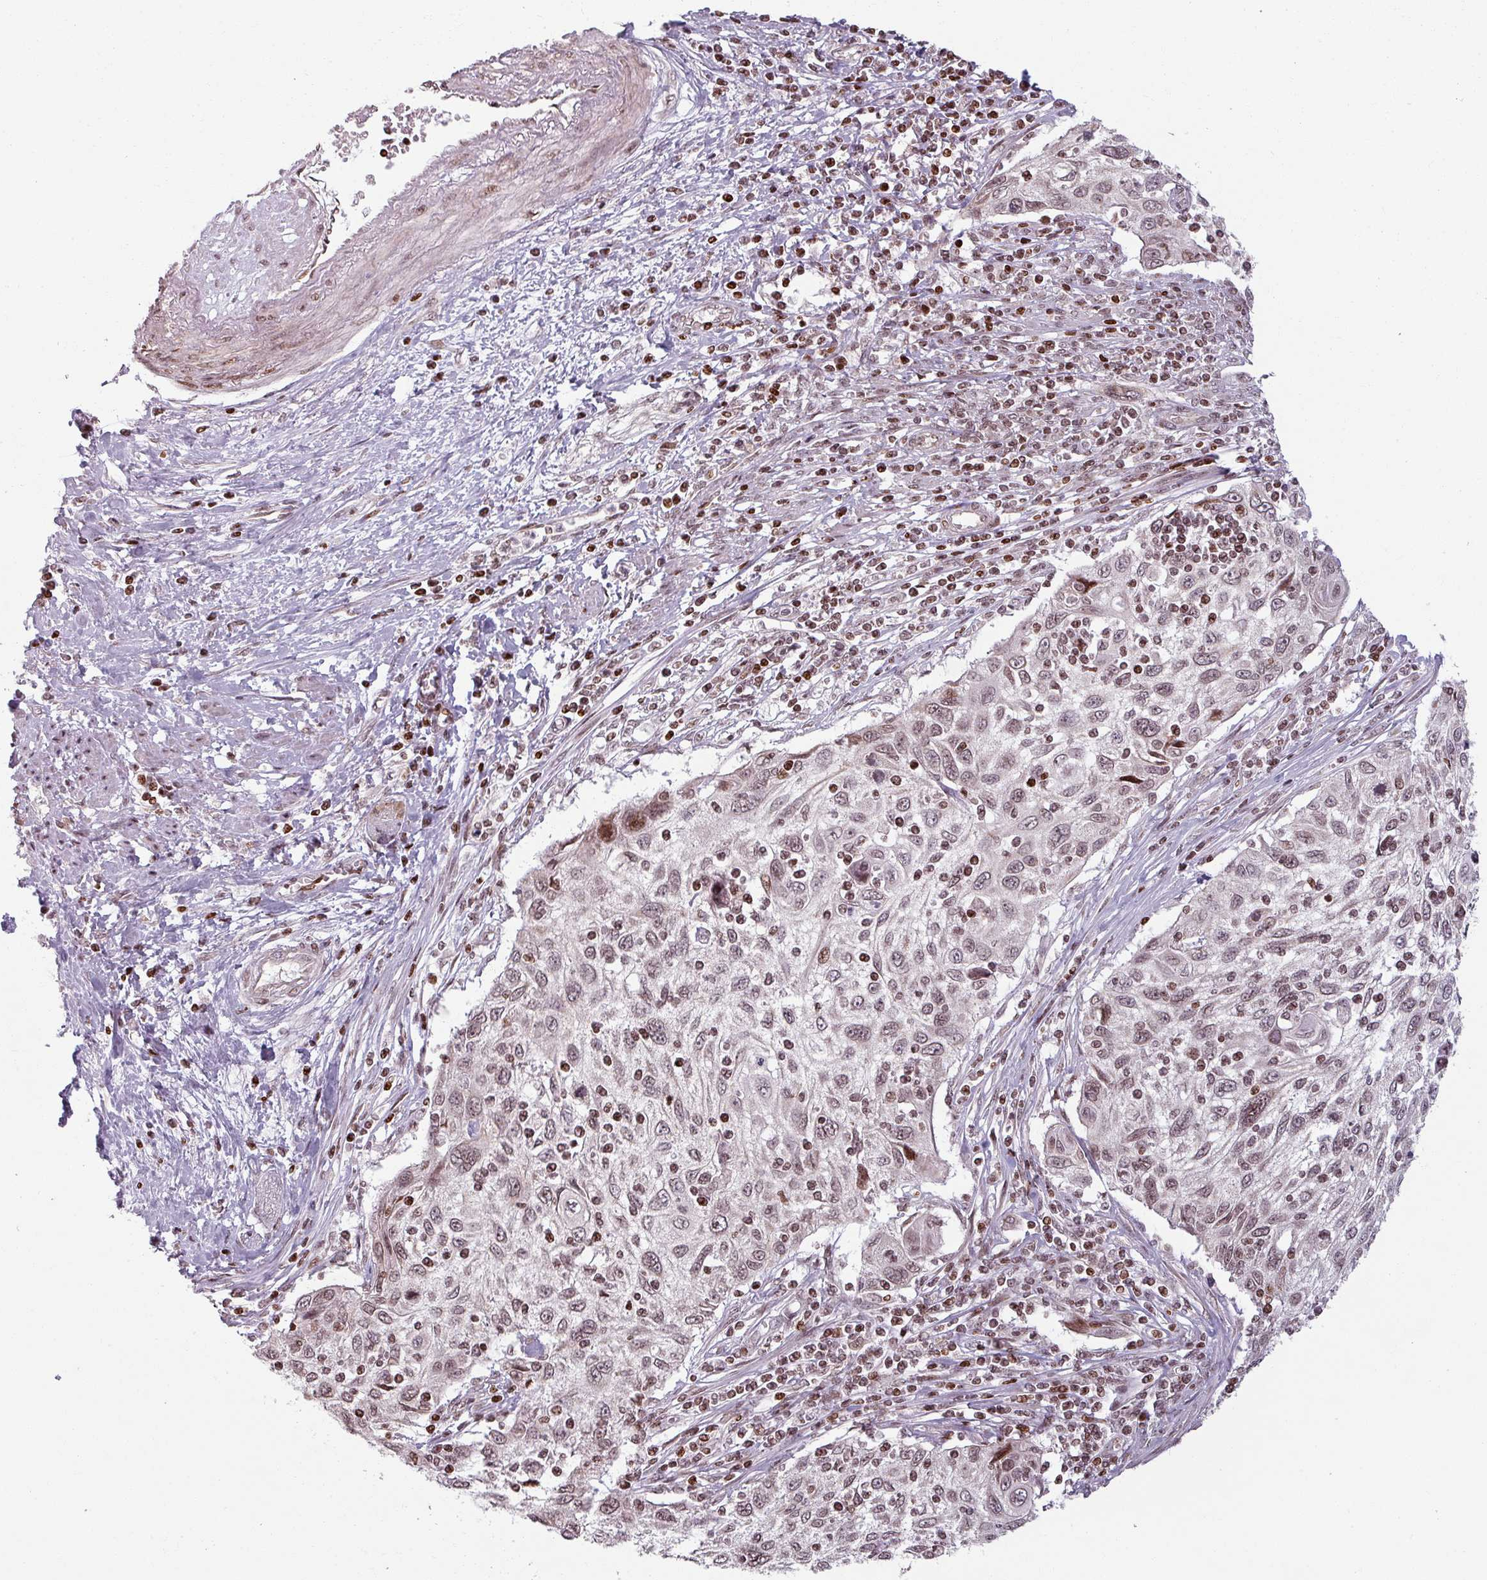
{"staining": {"intensity": "moderate", "quantity": ">75%", "location": "nuclear"}, "tissue": "cervical cancer", "cell_type": "Tumor cells", "image_type": "cancer", "snomed": [{"axis": "morphology", "description": "Squamous cell carcinoma, NOS"}, {"axis": "topography", "description": "Cervix"}], "caption": "Human cervical cancer stained with a brown dye demonstrates moderate nuclear positive positivity in approximately >75% of tumor cells.", "gene": "NCOR1", "patient": {"sex": "female", "age": 70}}